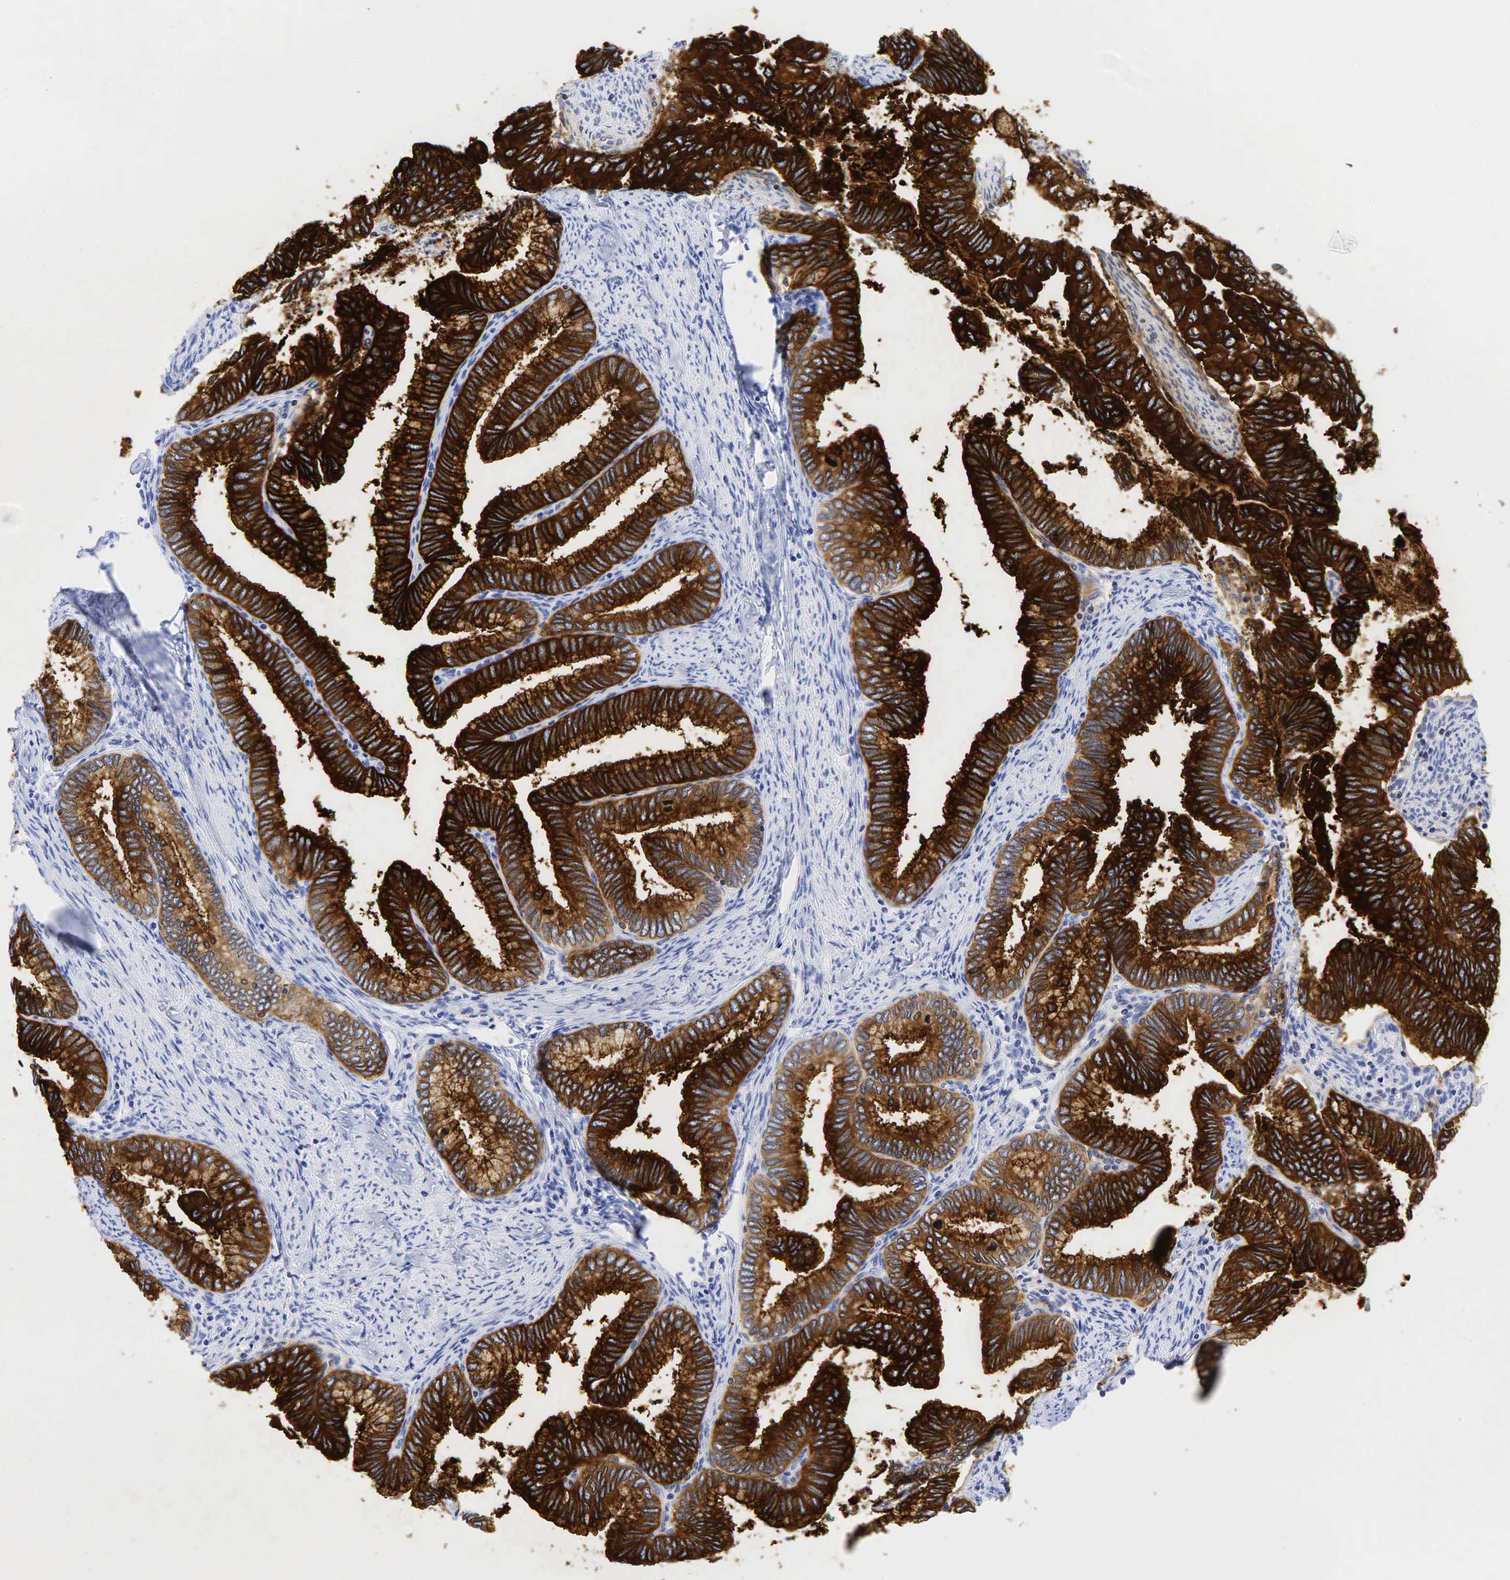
{"staining": {"intensity": "strong", "quantity": ">75%", "location": "cytoplasmic/membranous"}, "tissue": "cervical cancer", "cell_type": "Tumor cells", "image_type": "cancer", "snomed": [{"axis": "morphology", "description": "Adenocarcinoma, NOS"}, {"axis": "topography", "description": "Cervix"}], "caption": "An image of cervical cancer stained for a protein displays strong cytoplasmic/membranous brown staining in tumor cells.", "gene": "CEACAM5", "patient": {"sex": "female", "age": 49}}